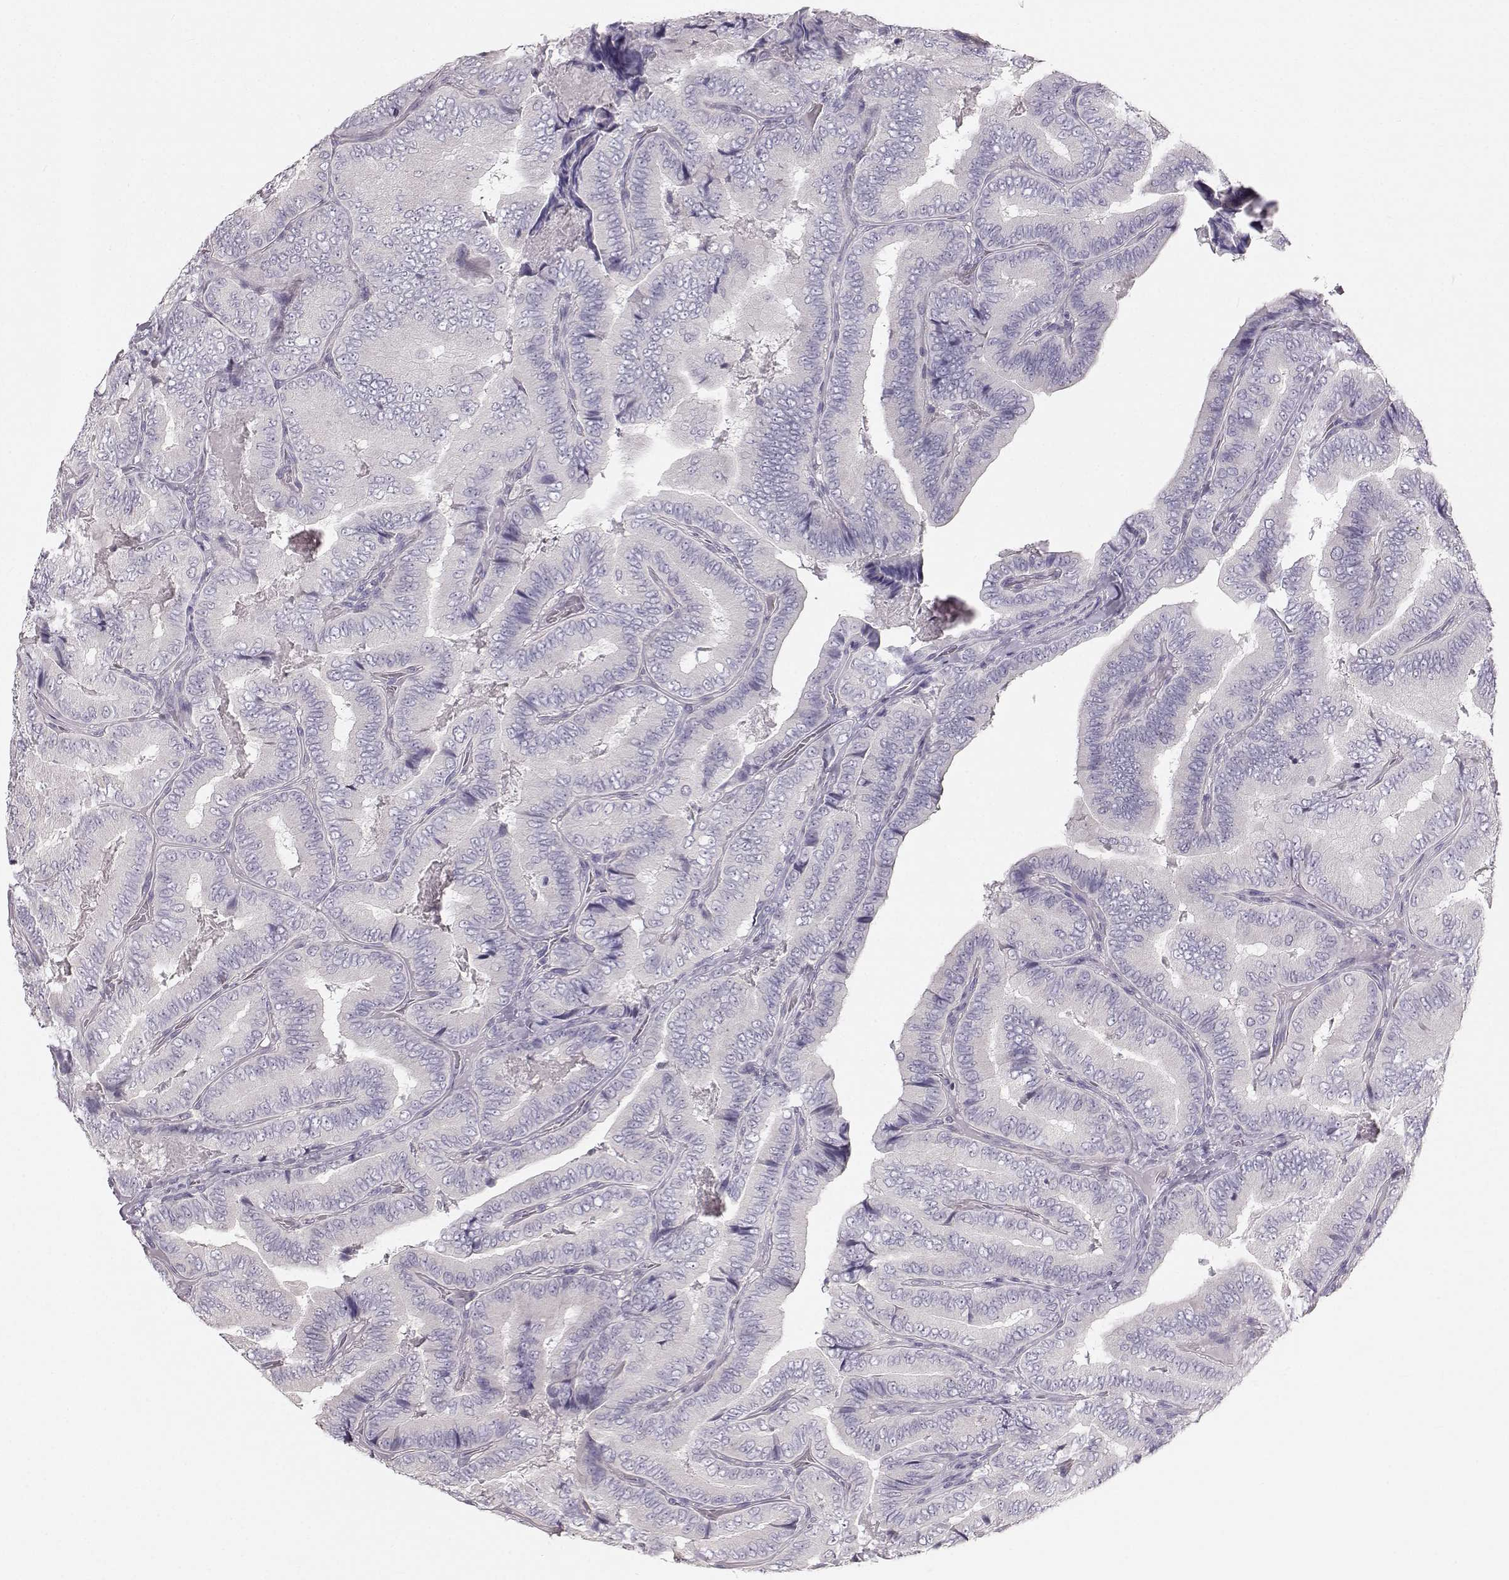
{"staining": {"intensity": "negative", "quantity": "none", "location": "none"}, "tissue": "thyroid cancer", "cell_type": "Tumor cells", "image_type": "cancer", "snomed": [{"axis": "morphology", "description": "Papillary adenocarcinoma, NOS"}, {"axis": "topography", "description": "Thyroid gland"}], "caption": "This is a micrograph of IHC staining of papillary adenocarcinoma (thyroid), which shows no staining in tumor cells. The staining is performed using DAB (3,3'-diaminobenzidine) brown chromogen with nuclei counter-stained in using hematoxylin.", "gene": "OIP5", "patient": {"sex": "male", "age": 61}}